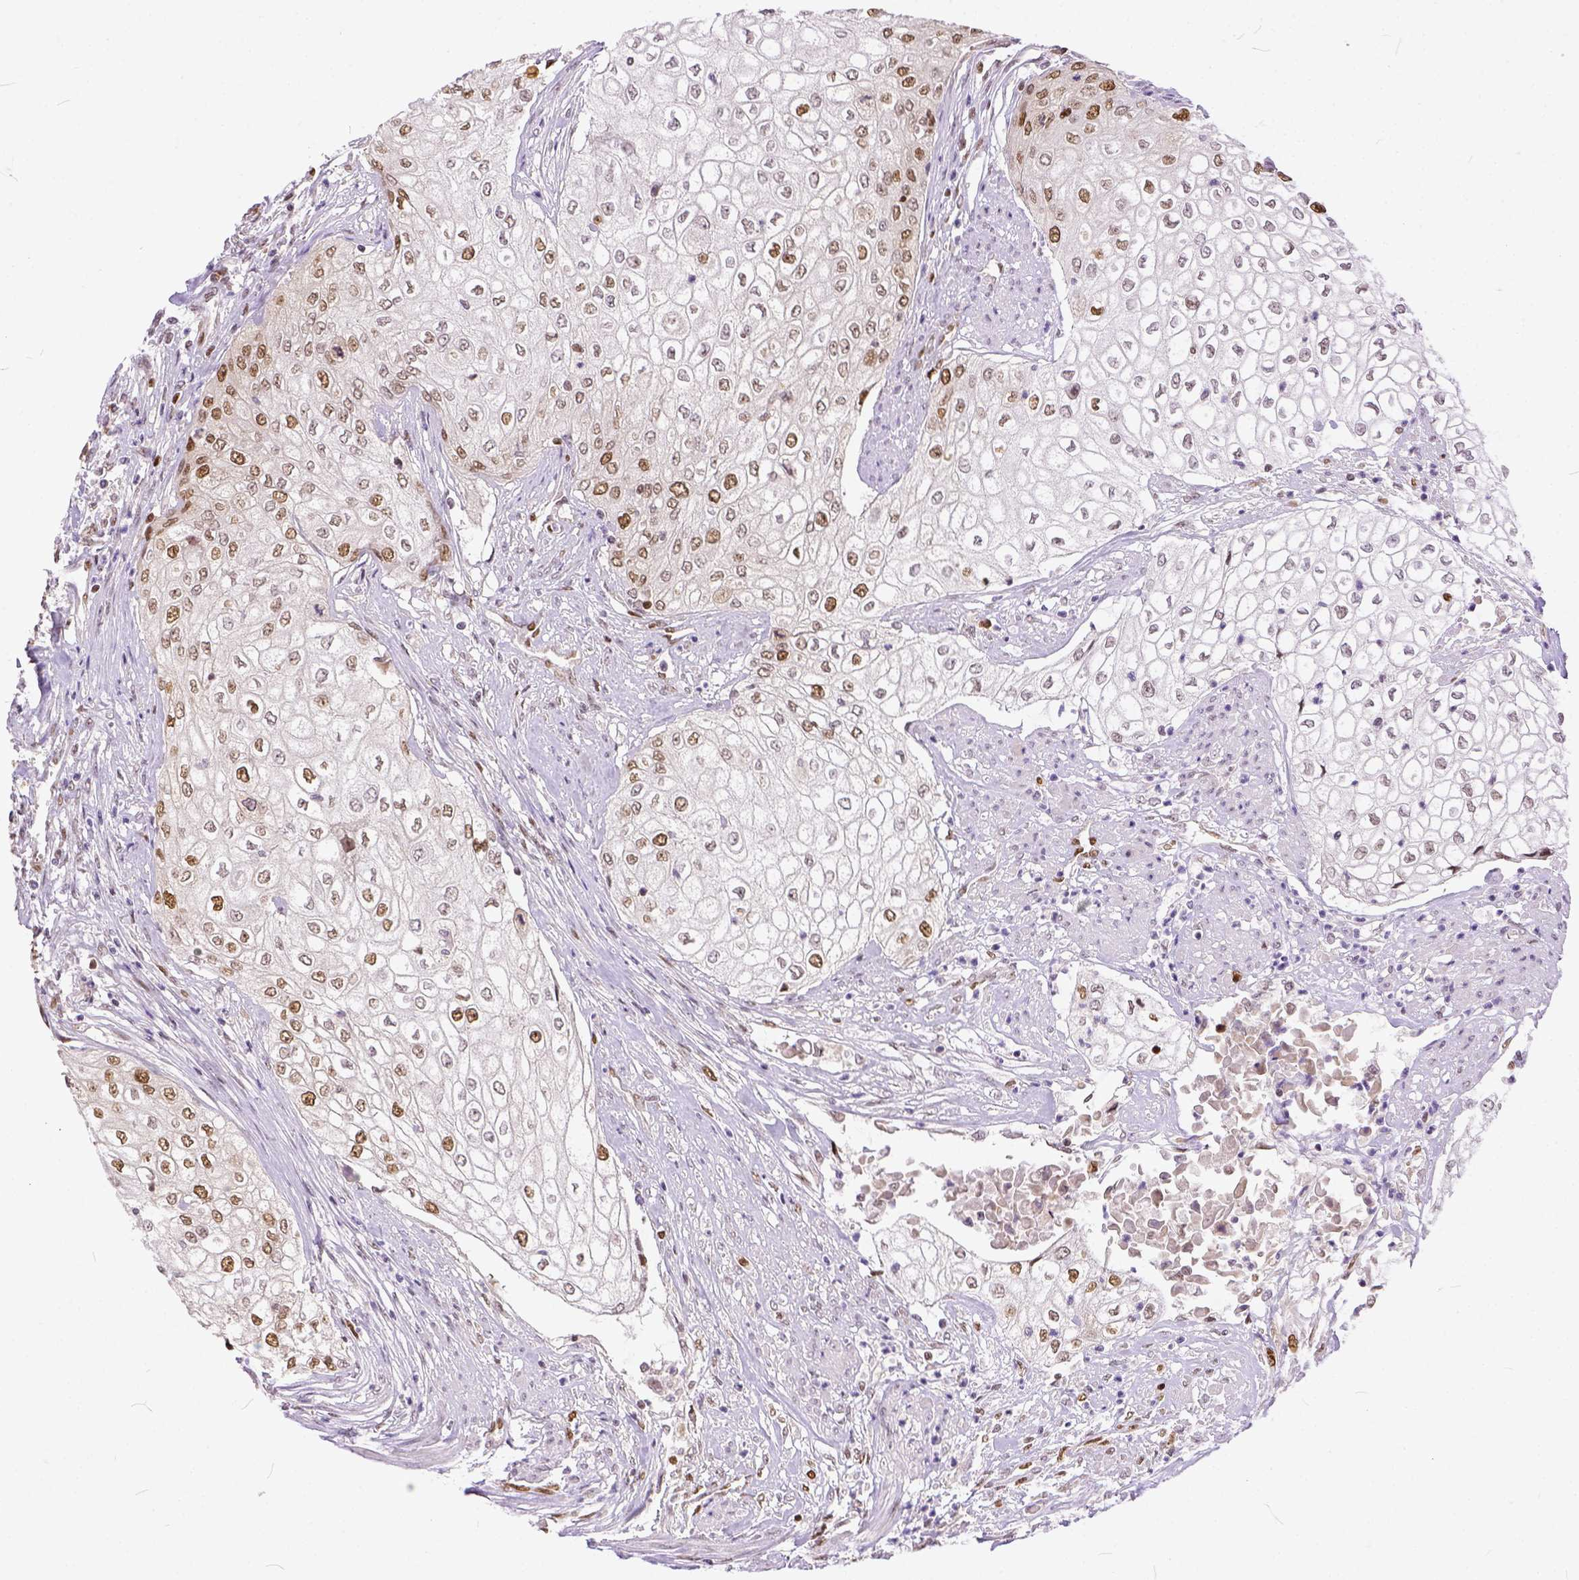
{"staining": {"intensity": "moderate", "quantity": "25%-75%", "location": "nuclear"}, "tissue": "urothelial cancer", "cell_type": "Tumor cells", "image_type": "cancer", "snomed": [{"axis": "morphology", "description": "Urothelial carcinoma, High grade"}, {"axis": "topography", "description": "Urinary bladder"}], "caption": "Brown immunohistochemical staining in high-grade urothelial carcinoma reveals moderate nuclear positivity in approximately 25%-75% of tumor cells.", "gene": "ERCC1", "patient": {"sex": "male", "age": 62}}